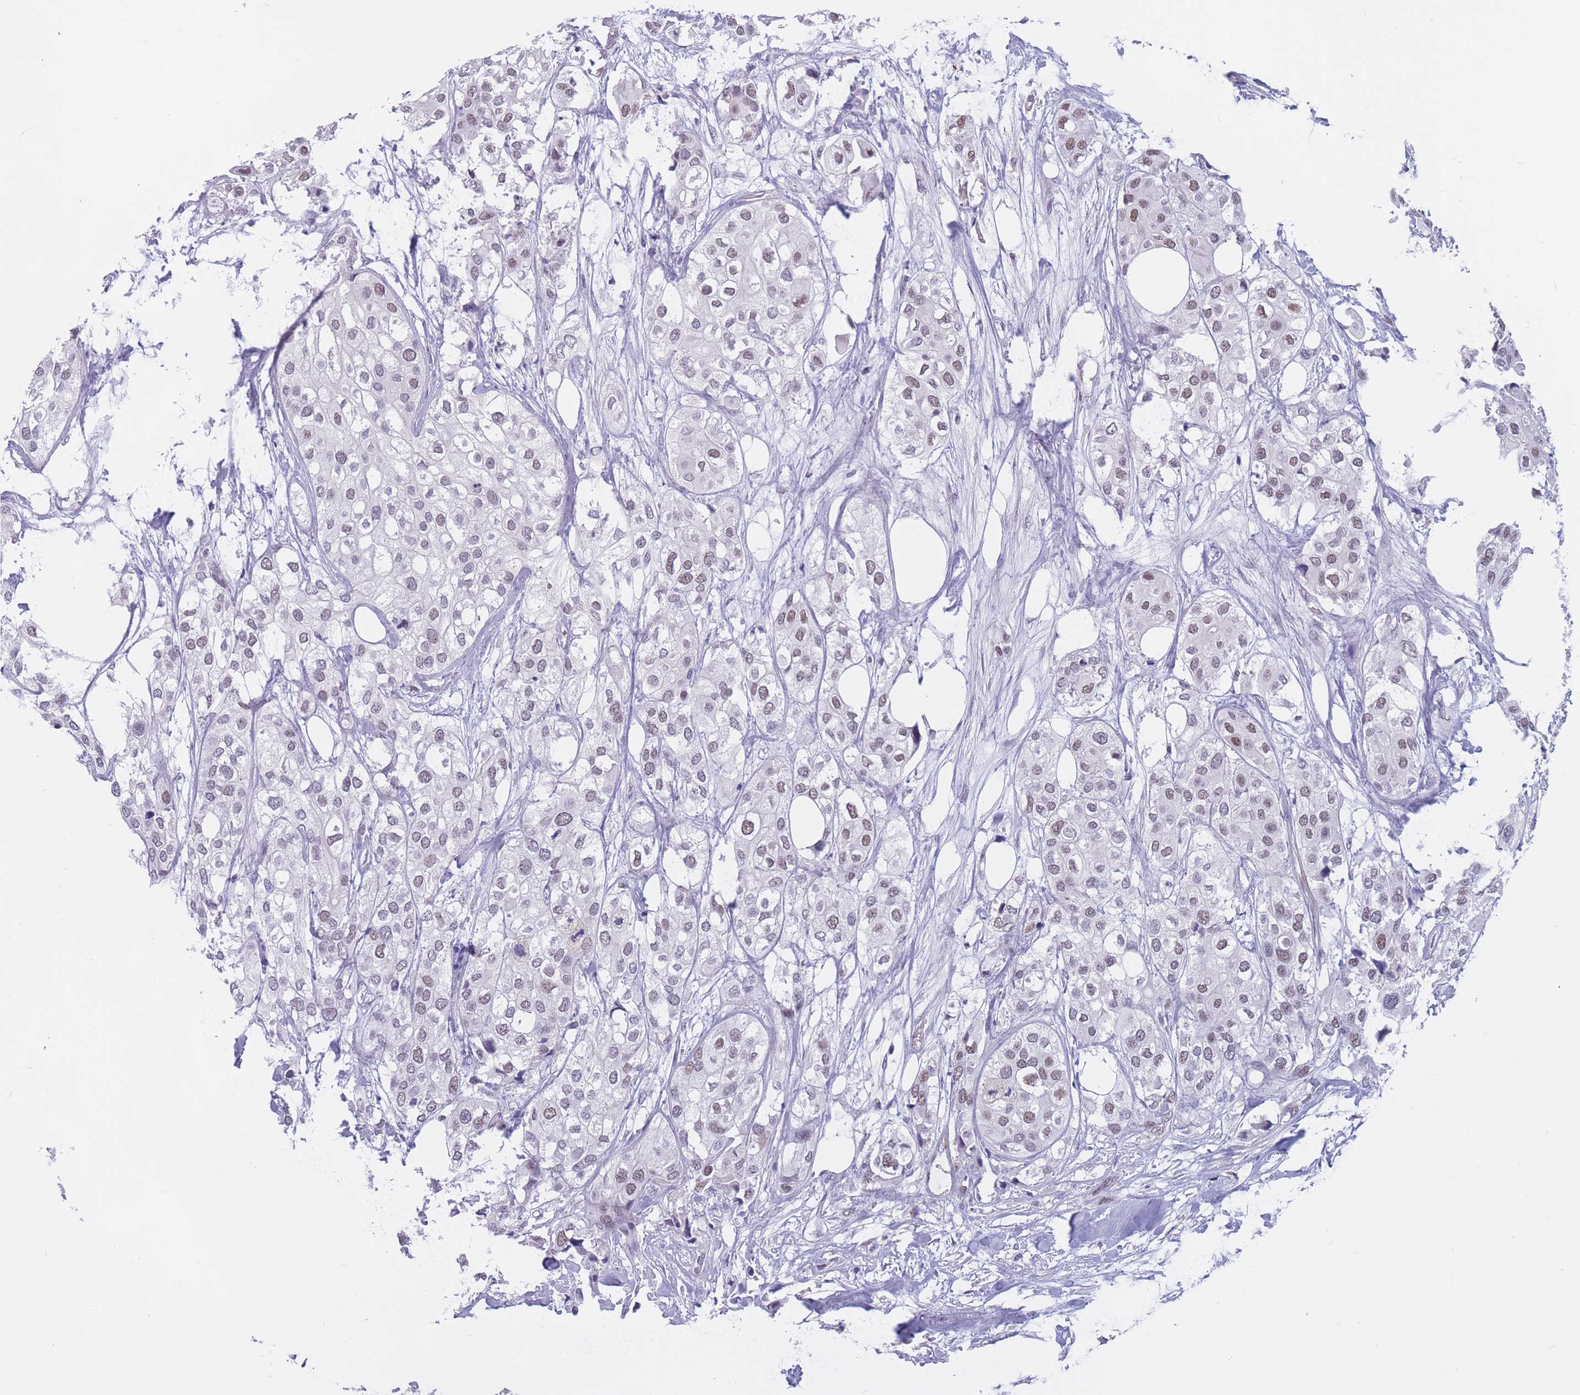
{"staining": {"intensity": "weak", "quantity": "<25%", "location": "nuclear"}, "tissue": "urothelial cancer", "cell_type": "Tumor cells", "image_type": "cancer", "snomed": [{"axis": "morphology", "description": "Urothelial carcinoma, High grade"}, {"axis": "topography", "description": "Urinary bladder"}], "caption": "The micrograph shows no staining of tumor cells in urothelial cancer.", "gene": "BOP1", "patient": {"sex": "male", "age": 64}}